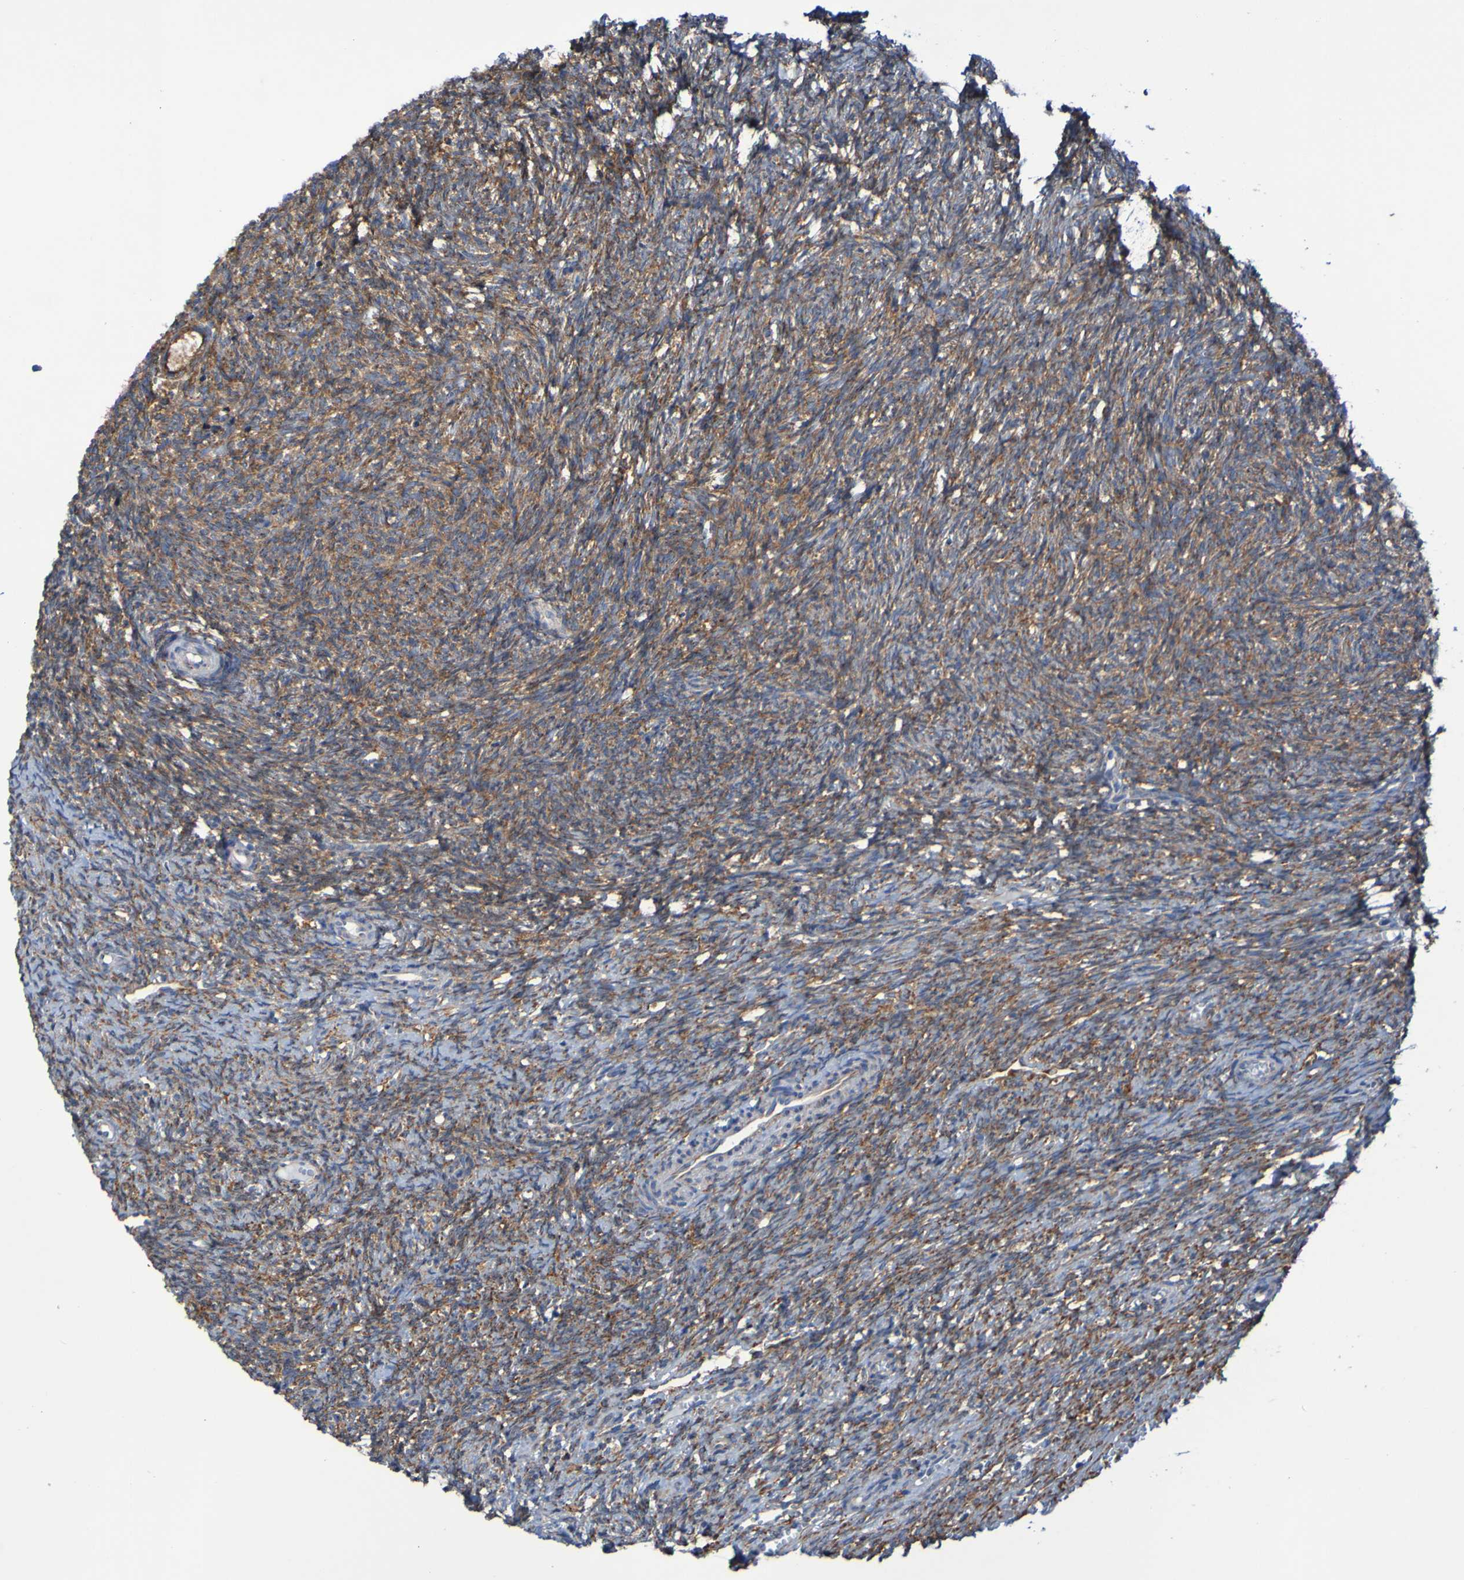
{"staining": {"intensity": "strong", "quantity": ">75%", "location": "cytoplasmic/membranous"}, "tissue": "ovary", "cell_type": "Follicle cells", "image_type": "normal", "snomed": [{"axis": "morphology", "description": "Normal tissue, NOS"}, {"axis": "topography", "description": "Ovary"}], "caption": "Normal ovary was stained to show a protein in brown. There is high levels of strong cytoplasmic/membranous staining in approximately >75% of follicle cells.", "gene": "FKBP3", "patient": {"sex": "female", "age": 41}}